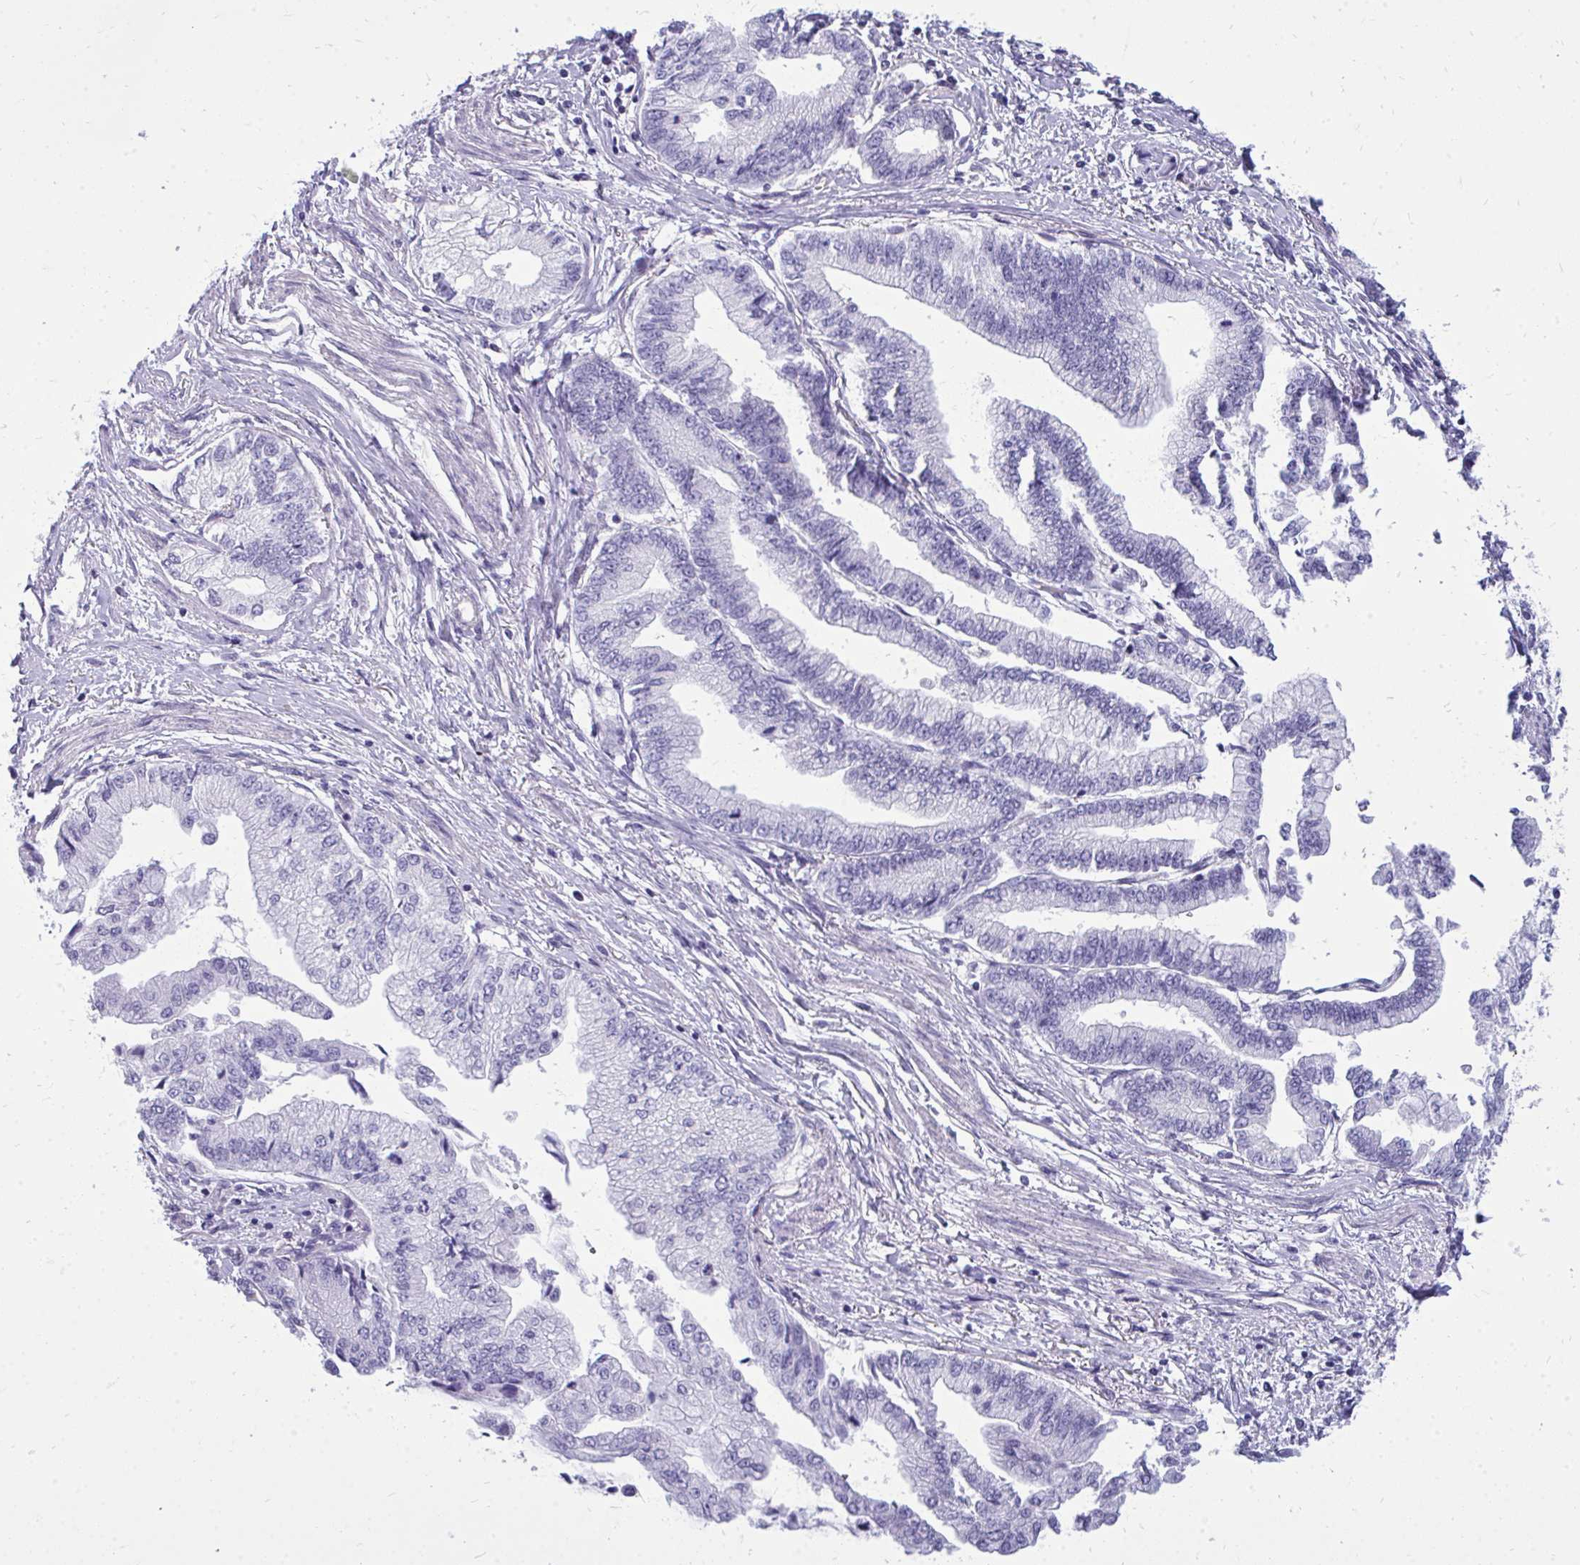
{"staining": {"intensity": "negative", "quantity": "none", "location": "none"}, "tissue": "stomach cancer", "cell_type": "Tumor cells", "image_type": "cancer", "snomed": [{"axis": "morphology", "description": "Adenocarcinoma, NOS"}, {"axis": "topography", "description": "Stomach, upper"}], "caption": "Human stomach adenocarcinoma stained for a protein using immunohistochemistry shows no positivity in tumor cells.", "gene": "FABP3", "patient": {"sex": "female", "age": 74}}